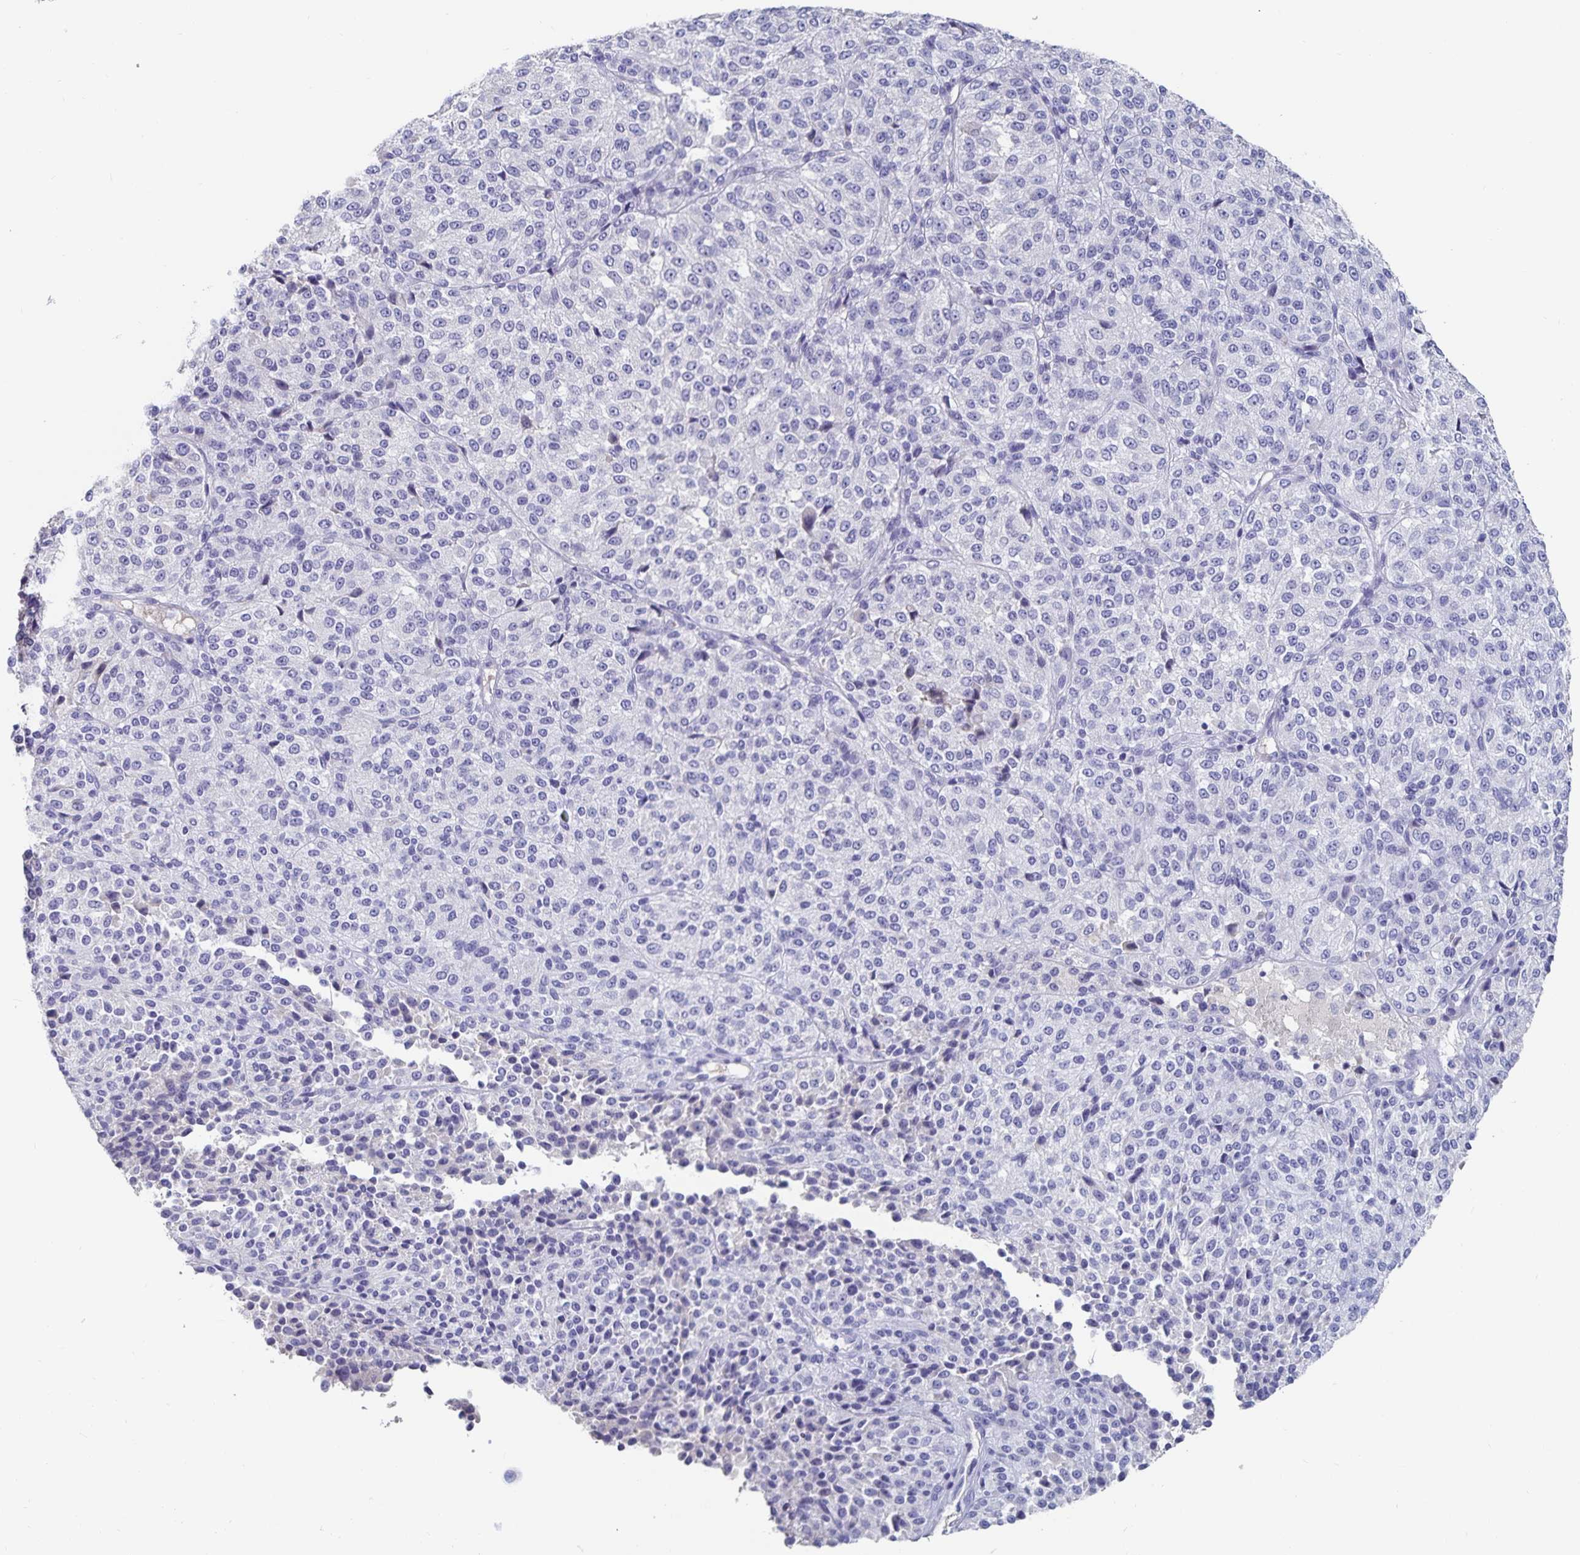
{"staining": {"intensity": "negative", "quantity": "none", "location": "none"}, "tissue": "melanoma", "cell_type": "Tumor cells", "image_type": "cancer", "snomed": [{"axis": "morphology", "description": "Malignant melanoma, Metastatic site"}, {"axis": "topography", "description": "Brain"}], "caption": "Immunohistochemistry image of human malignant melanoma (metastatic site) stained for a protein (brown), which reveals no expression in tumor cells. (DAB (3,3'-diaminobenzidine) IHC, high magnification).", "gene": "CFAP69", "patient": {"sex": "female", "age": 56}}